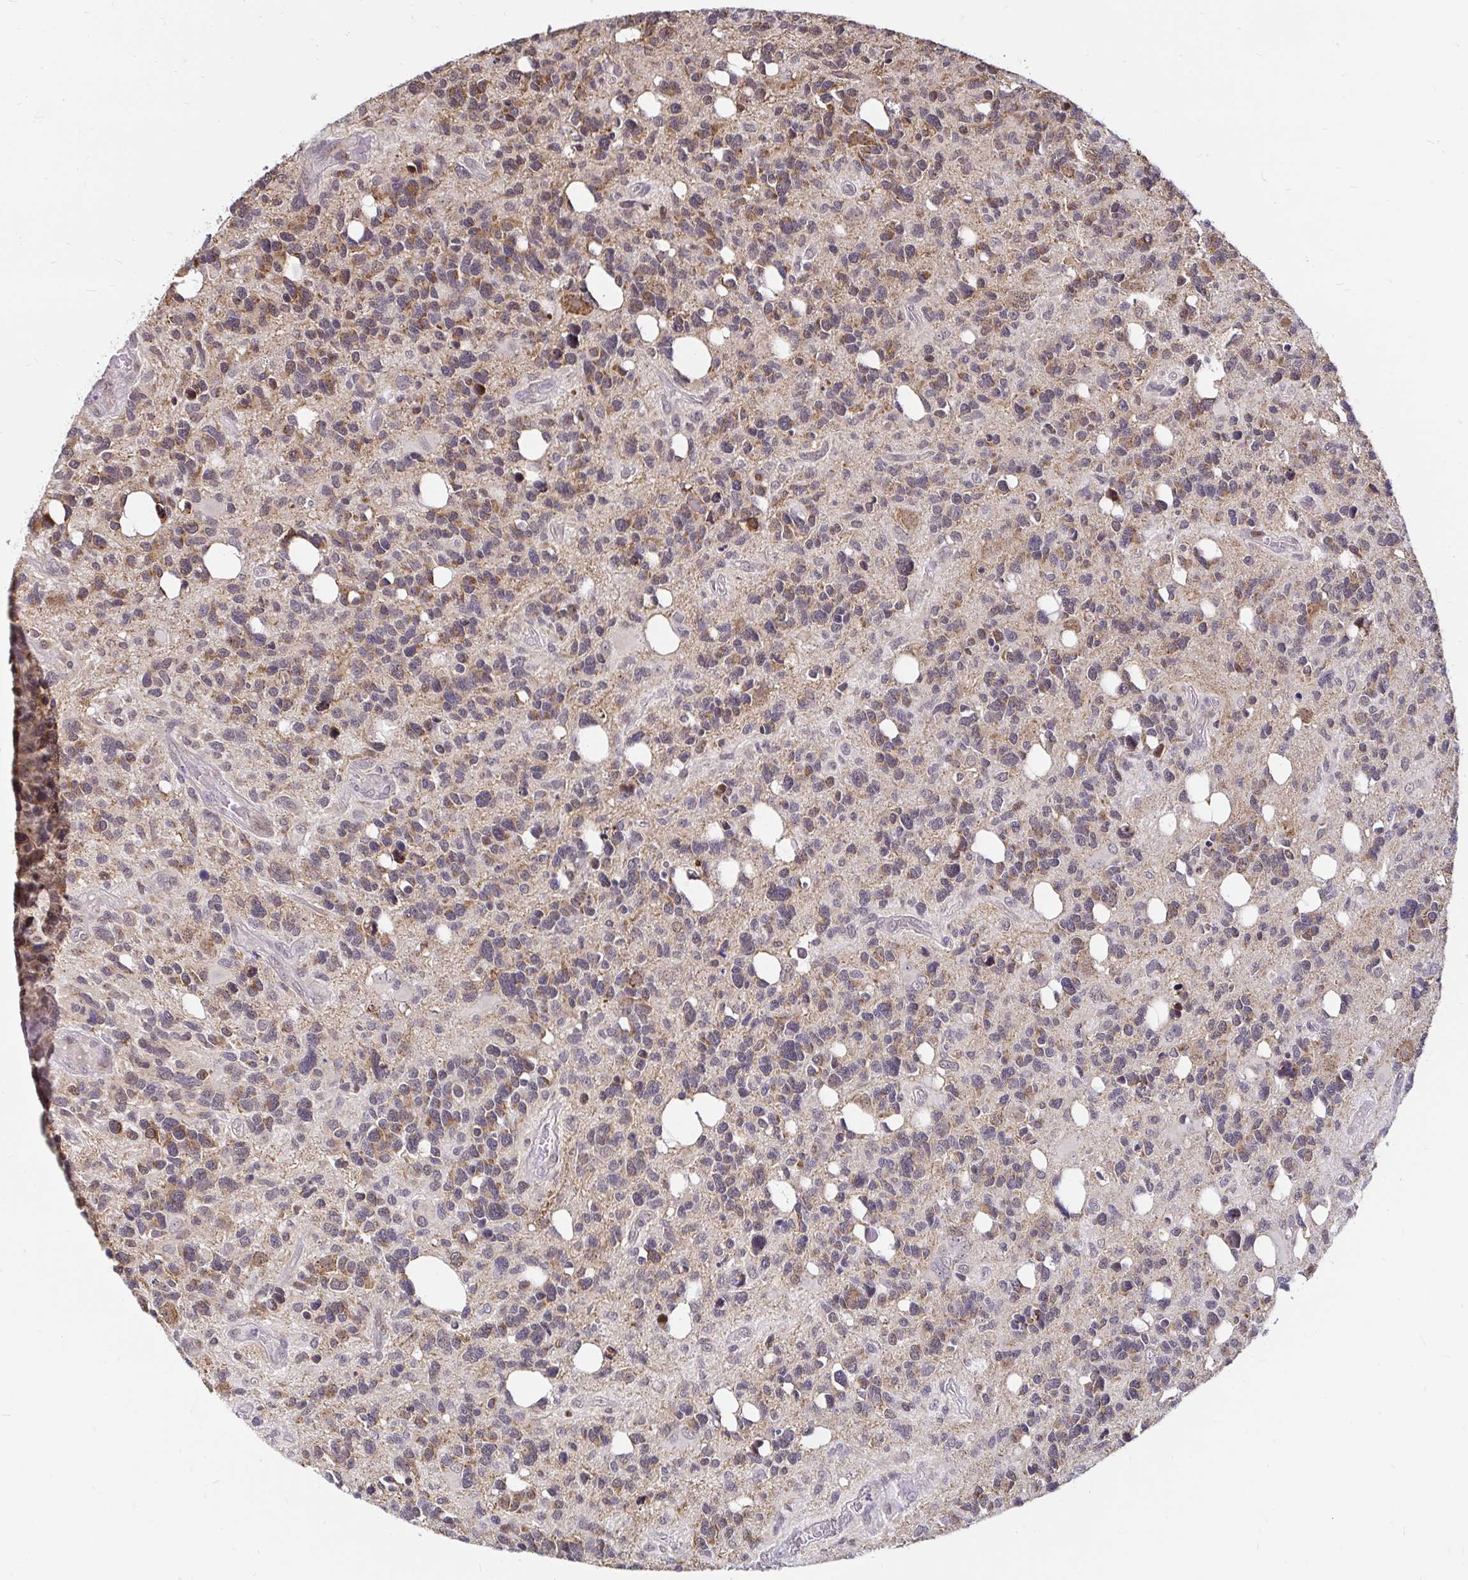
{"staining": {"intensity": "moderate", "quantity": "25%-75%", "location": "cytoplasmic/membranous"}, "tissue": "glioma", "cell_type": "Tumor cells", "image_type": "cancer", "snomed": [{"axis": "morphology", "description": "Glioma, malignant, High grade"}, {"axis": "topography", "description": "Brain"}], "caption": "Protein staining displays moderate cytoplasmic/membranous positivity in about 25%-75% of tumor cells in high-grade glioma (malignant).", "gene": "TIMM50", "patient": {"sex": "male", "age": 49}}